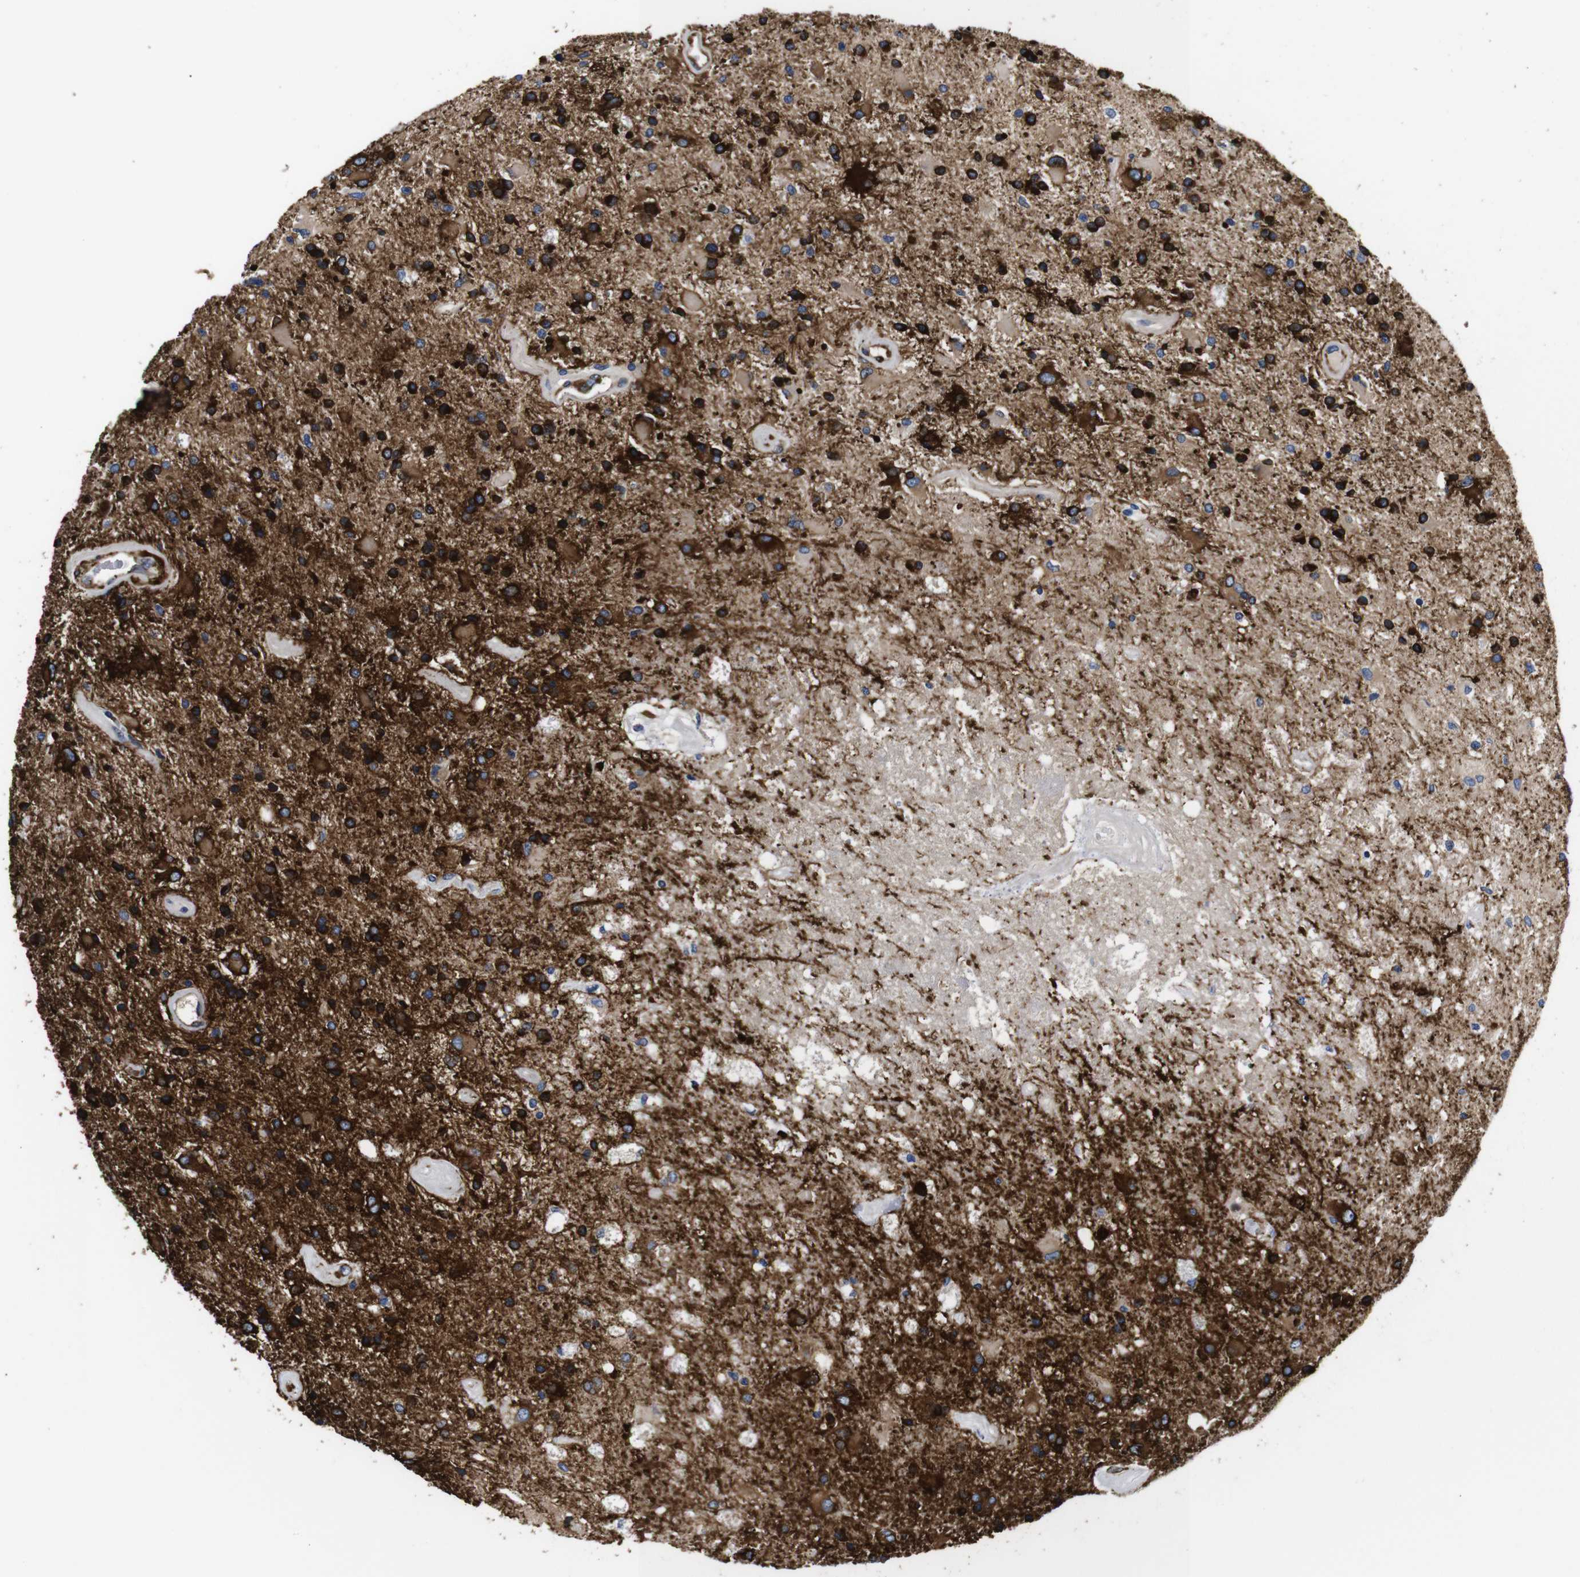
{"staining": {"intensity": "strong", "quantity": ">75%", "location": "cytoplasmic/membranous"}, "tissue": "glioma", "cell_type": "Tumor cells", "image_type": "cancer", "snomed": [{"axis": "morphology", "description": "Glioma, malignant, Low grade"}, {"axis": "topography", "description": "Brain"}], "caption": "Immunohistochemistry micrograph of human malignant glioma (low-grade) stained for a protein (brown), which reveals high levels of strong cytoplasmic/membranous positivity in approximately >75% of tumor cells.", "gene": "LRIG1", "patient": {"sex": "male", "age": 58}}